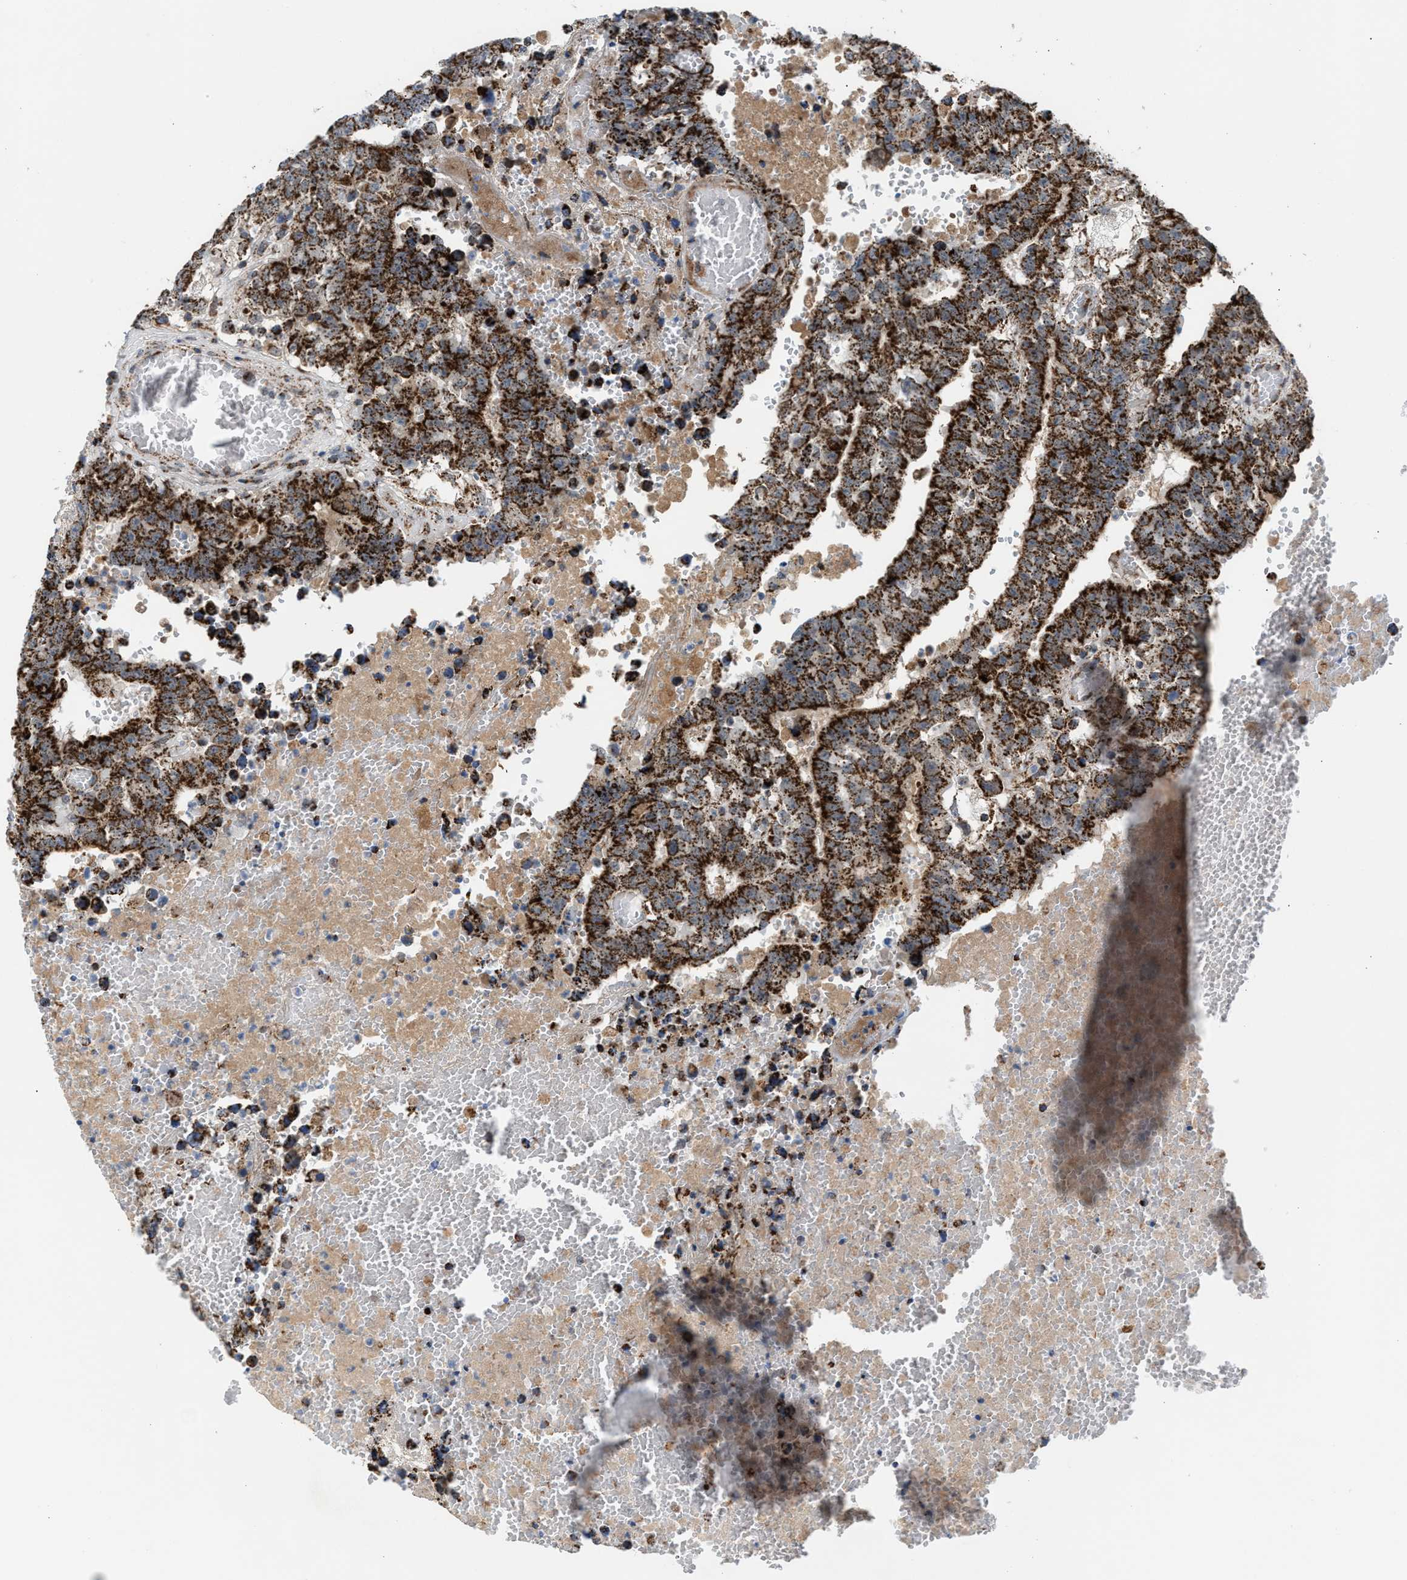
{"staining": {"intensity": "strong", "quantity": ">75%", "location": "cytoplasmic/membranous"}, "tissue": "testis cancer", "cell_type": "Tumor cells", "image_type": "cancer", "snomed": [{"axis": "morphology", "description": "Carcinoma, Embryonal, NOS"}, {"axis": "topography", "description": "Testis"}], "caption": "Embryonal carcinoma (testis) stained for a protein exhibits strong cytoplasmic/membranous positivity in tumor cells. Nuclei are stained in blue.", "gene": "PMPCA", "patient": {"sex": "male", "age": 25}}